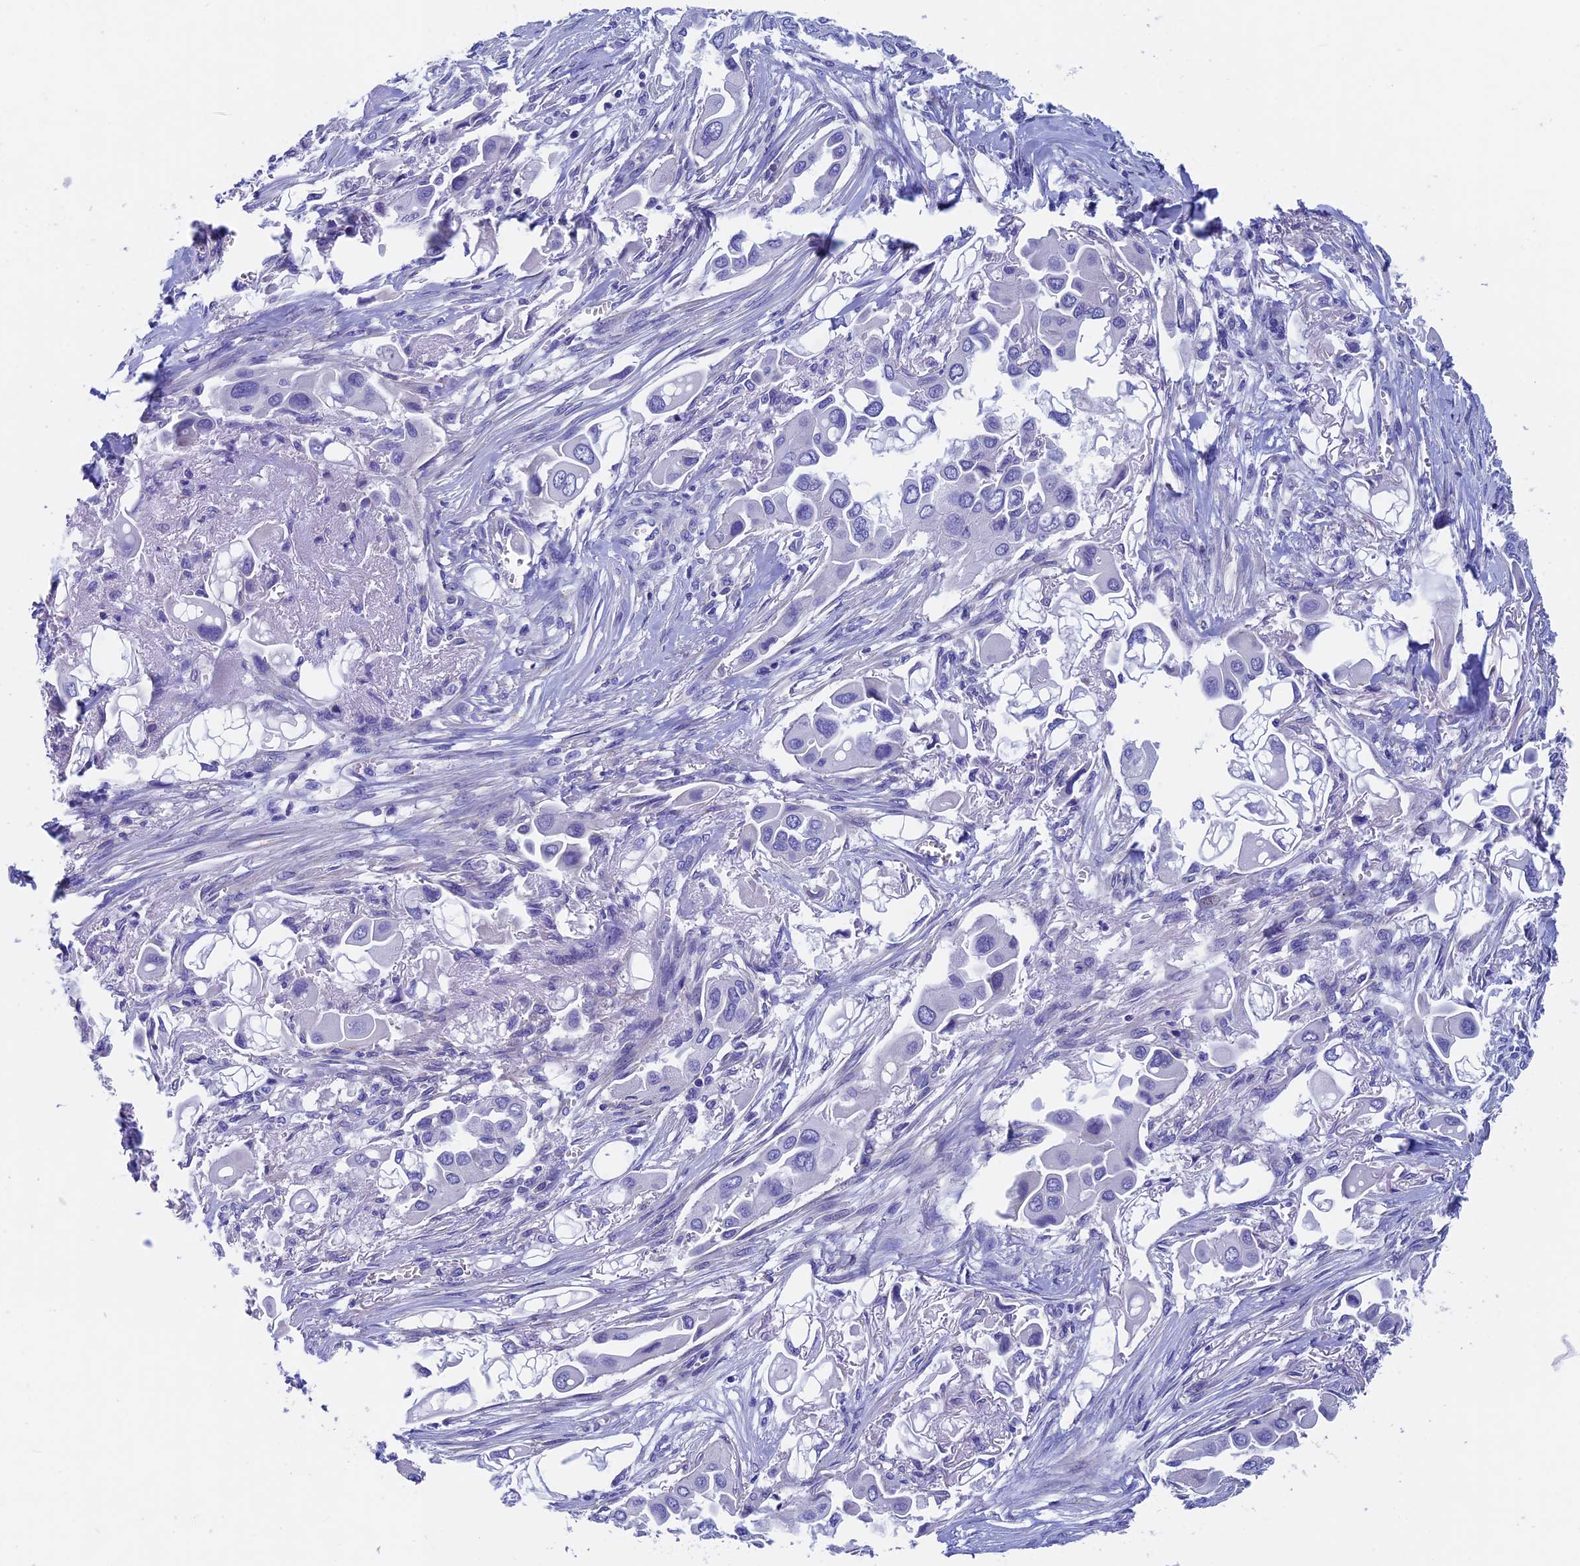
{"staining": {"intensity": "negative", "quantity": "none", "location": "none"}, "tissue": "lung cancer", "cell_type": "Tumor cells", "image_type": "cancer", "snomed": [{"axis": "morphology", "description": "Adenocarcinoma, NOS"}, {"axis": "topography", "description": "Lung"}], "caption": "Tumor cells show no significant protein positivity in lung adenocarcinoma.", "gene": "SEPTIN1", "patient": {"sex": "female", "age": 76}}